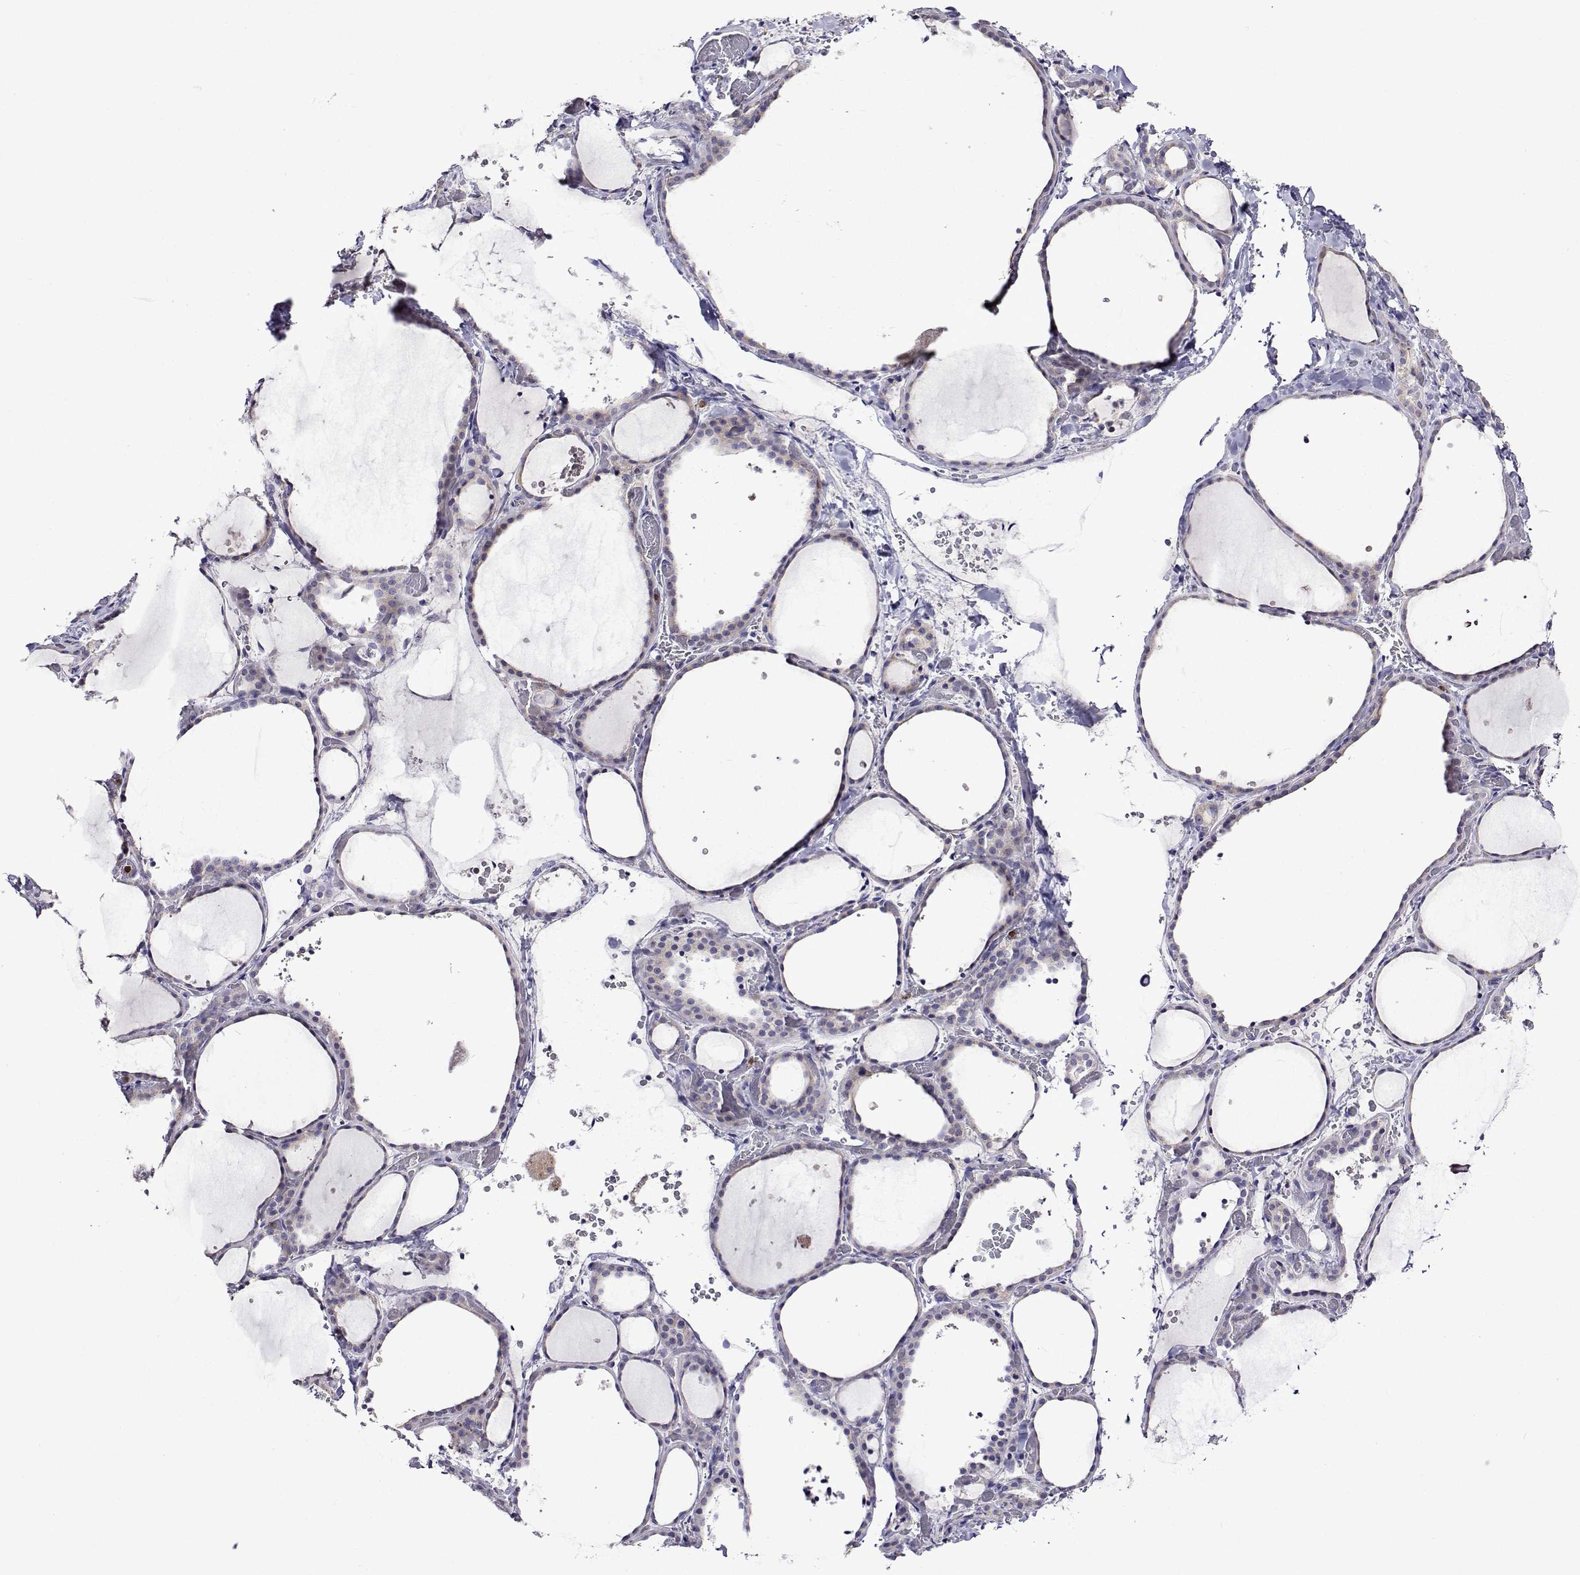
{"staining": {"intensity": "weak", "quantity": "<25%", "location": "cytoplasmic/membranous"}, "tissue": "thyroid gland", "cell_type": "Glandular cells", "image_type": "normal", "snomed": [{"axis": "morphology", "description": "Normal tissue, NOS"}, {"axis": "topography", "description": "Thyroid gland"}], "caption": "Thyroid gland was stained to show a protein in brown. There is no significant positivity in glandular cells. The staining was performed using DAB (3,3'-diaminobenzidine) to visualize the protein expression in brown, while the nuclei were stained in blue with hematoxylin (Magnification: 20x).", "gene": "SULT2A1", "patient": {"sex": "female", "age": 36}}